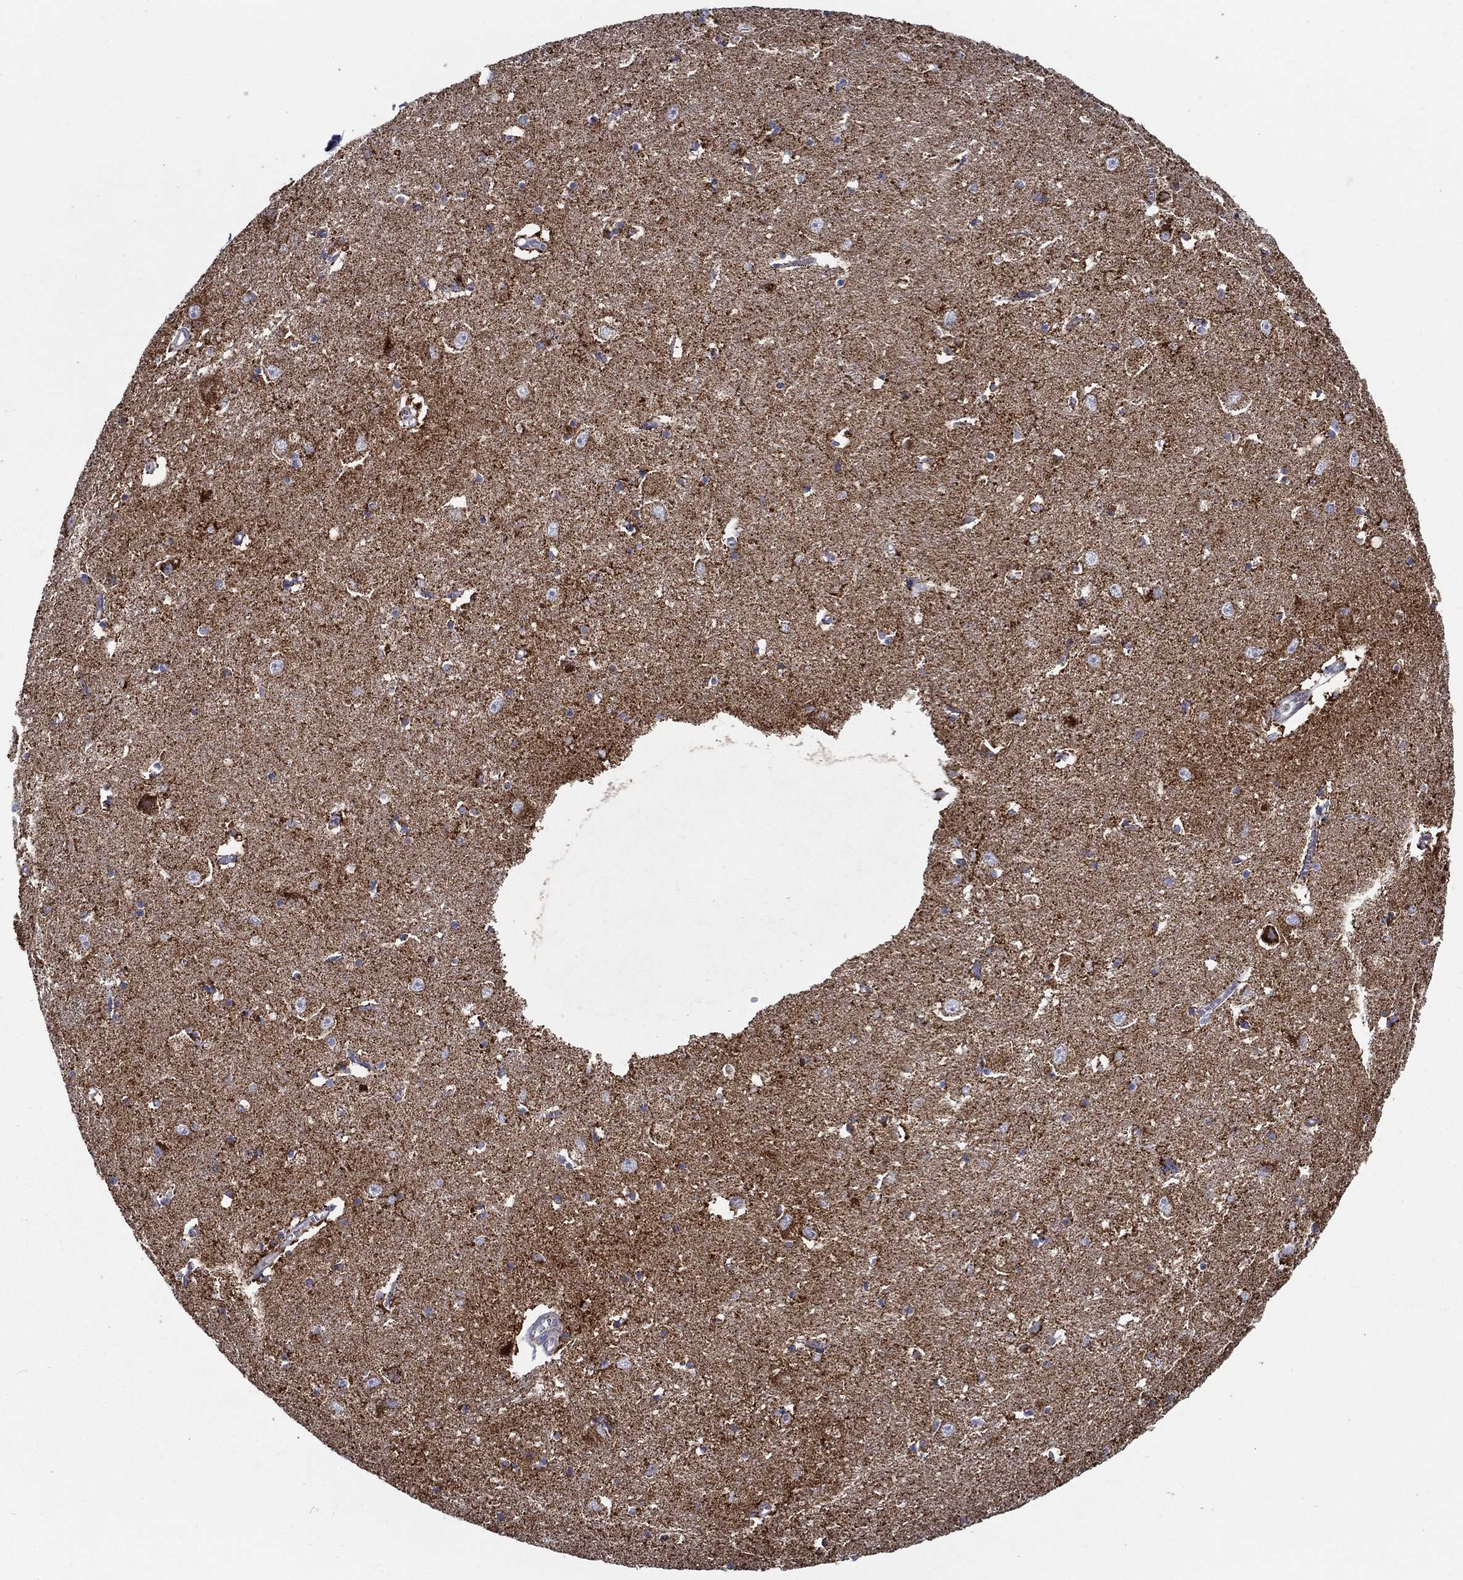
{"staining": {"intensity": "moderate", "quantity": "<25%", "location": "cytoplasmic/membranous"}, "tissue": "caudate", "cell_type": "Glial cells", "image_type": "normal", "snomed": [{"axis": "morphology", "description": "Normal tissue, NOS"}, {"axis": "topography", "description": "Lateral ventricle wall"}], "caption": "An immunohistochemistry image of unremarkable tissue is shown. Protein staining in brown labels moderate cytoplasmic/membranous positivity in caudate within glial cells.", "gene": "SFXN1", "patient": {"sex": "male", "age": 54}}